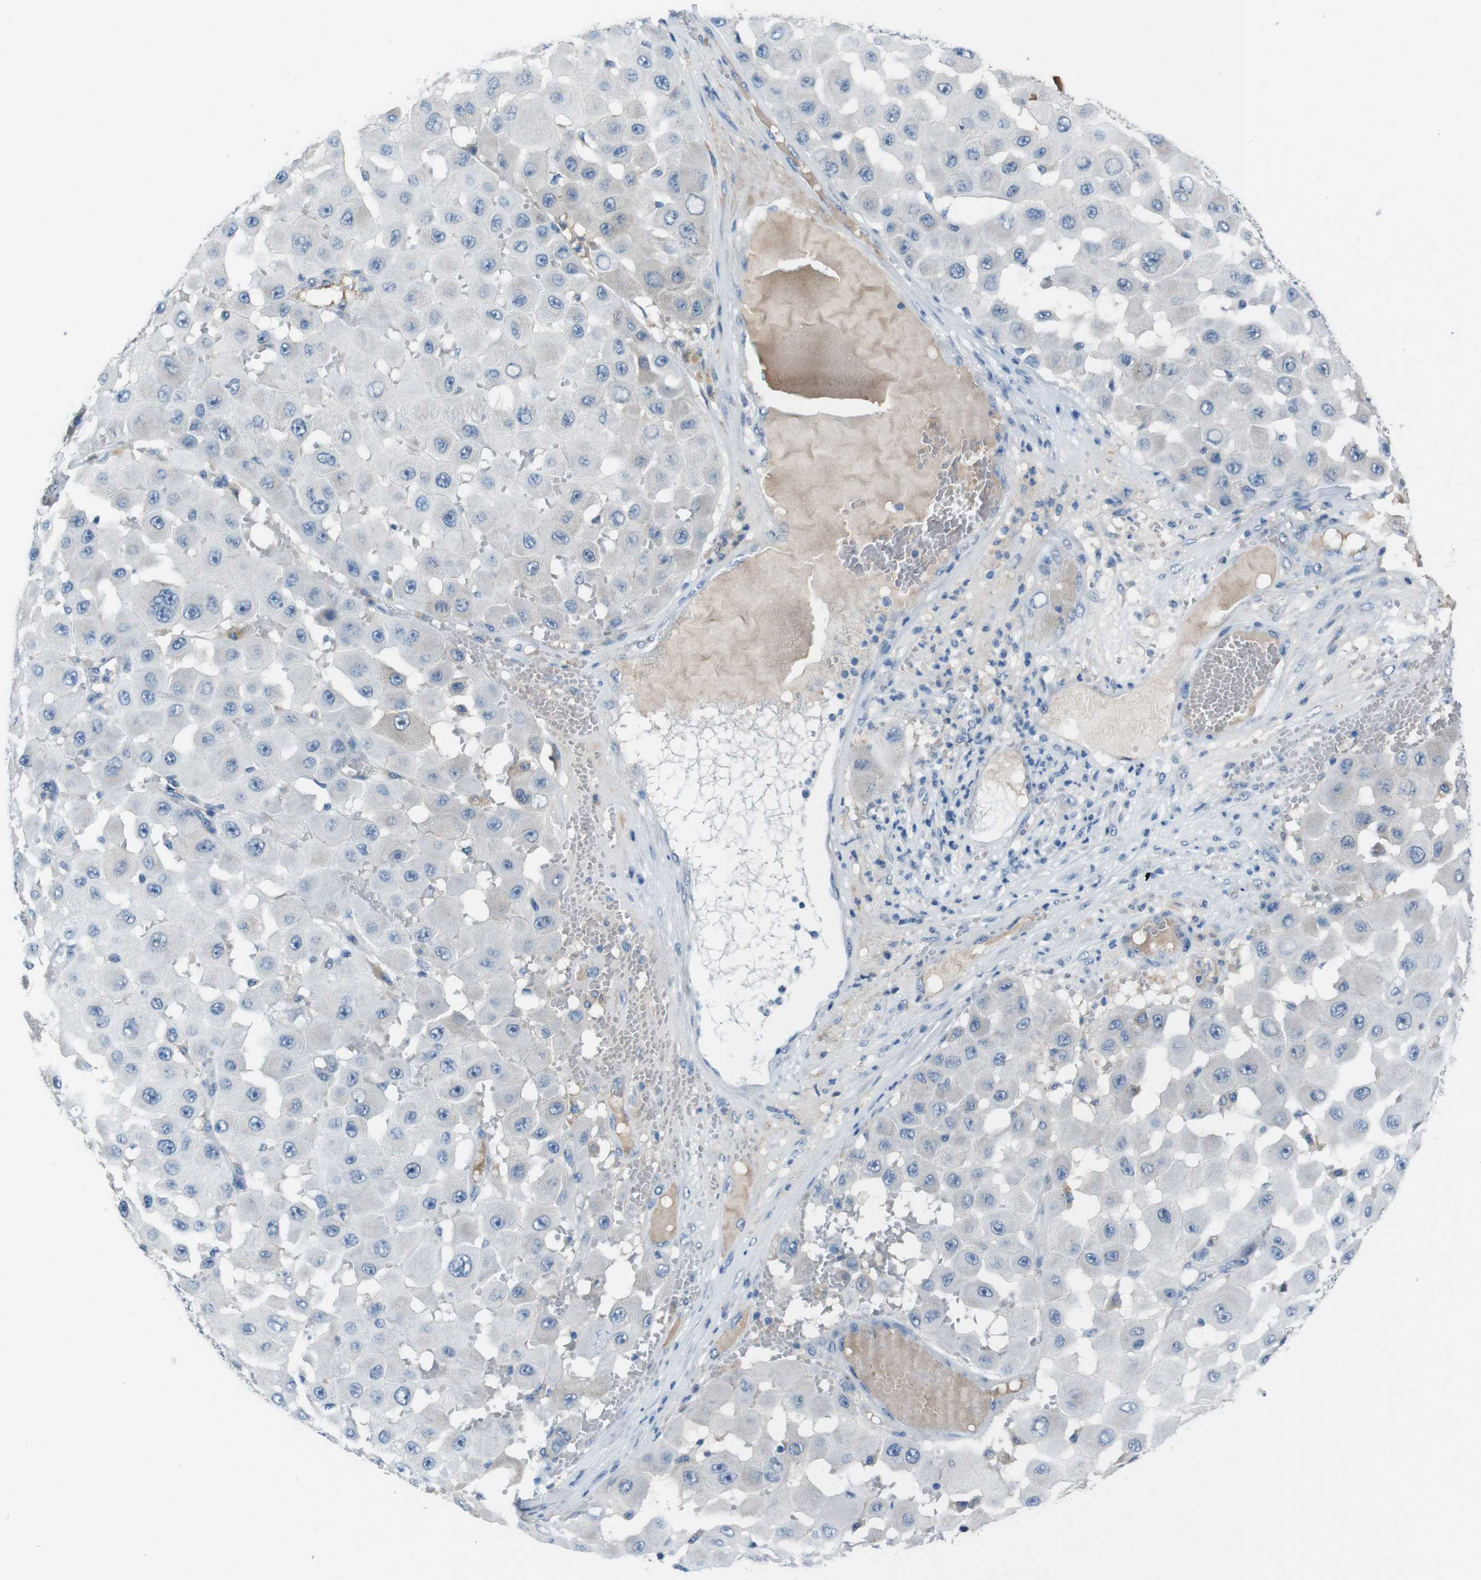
{"staining": {"intensity": "negative", "quantity": "none", "location": "none"}, "tissue": "melanoma", "cell_type": "Tumor cells", "image_type": "cancer", "snomed": [{"axis": "morphology", "description": "Malignant melanoma, NOS"}, {"axis": "topography", "description": "Skin"}], "caption": "Immunohistochemistry of human melanoma demonstrates no expression in tumor cells.", "gene": "CDHR2", "patient": {"sex": "female", "age": 81}}